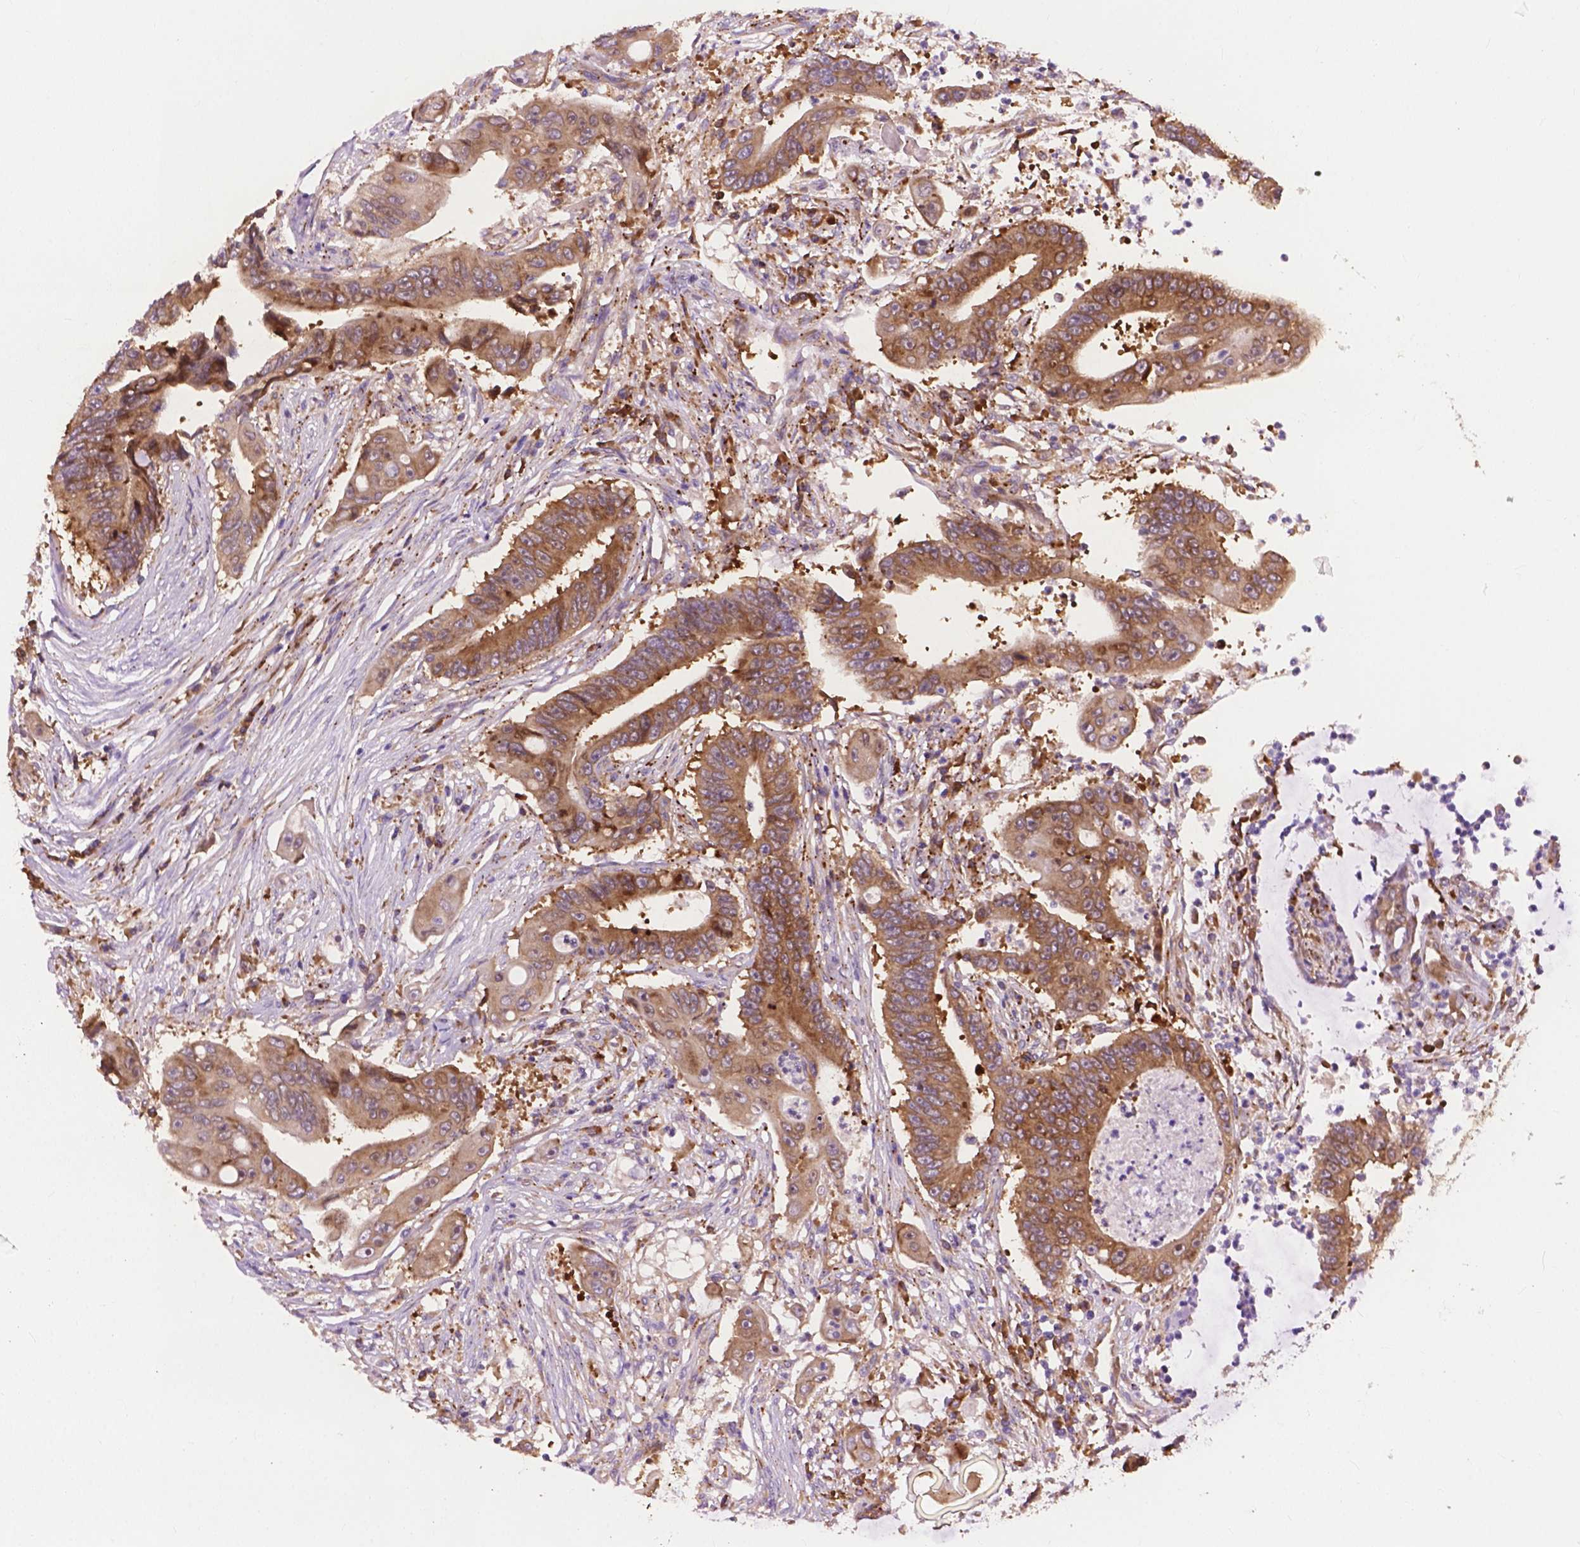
{"staining": {"intensity": "moderate", "quantity": ">75%", "location": "cytoplasmic/membranous"}, "tissue": "colorectal cancer", "cell_type": "Tumor cells", "image_type": "cancer", "snomed": [{"axis": "morphology", "description": "Adenocarcinoma, NOS"}, {"axis": "topography", "description": "Rectum"}], "caption": "Protein staining demonstrates moderate cytoplasmic/membranous expression in about >75% of tumor cells in adenocarcinoma (colorectal).", "gene": "RPL37A", "patient": {"sex": "male", "age": 54}}